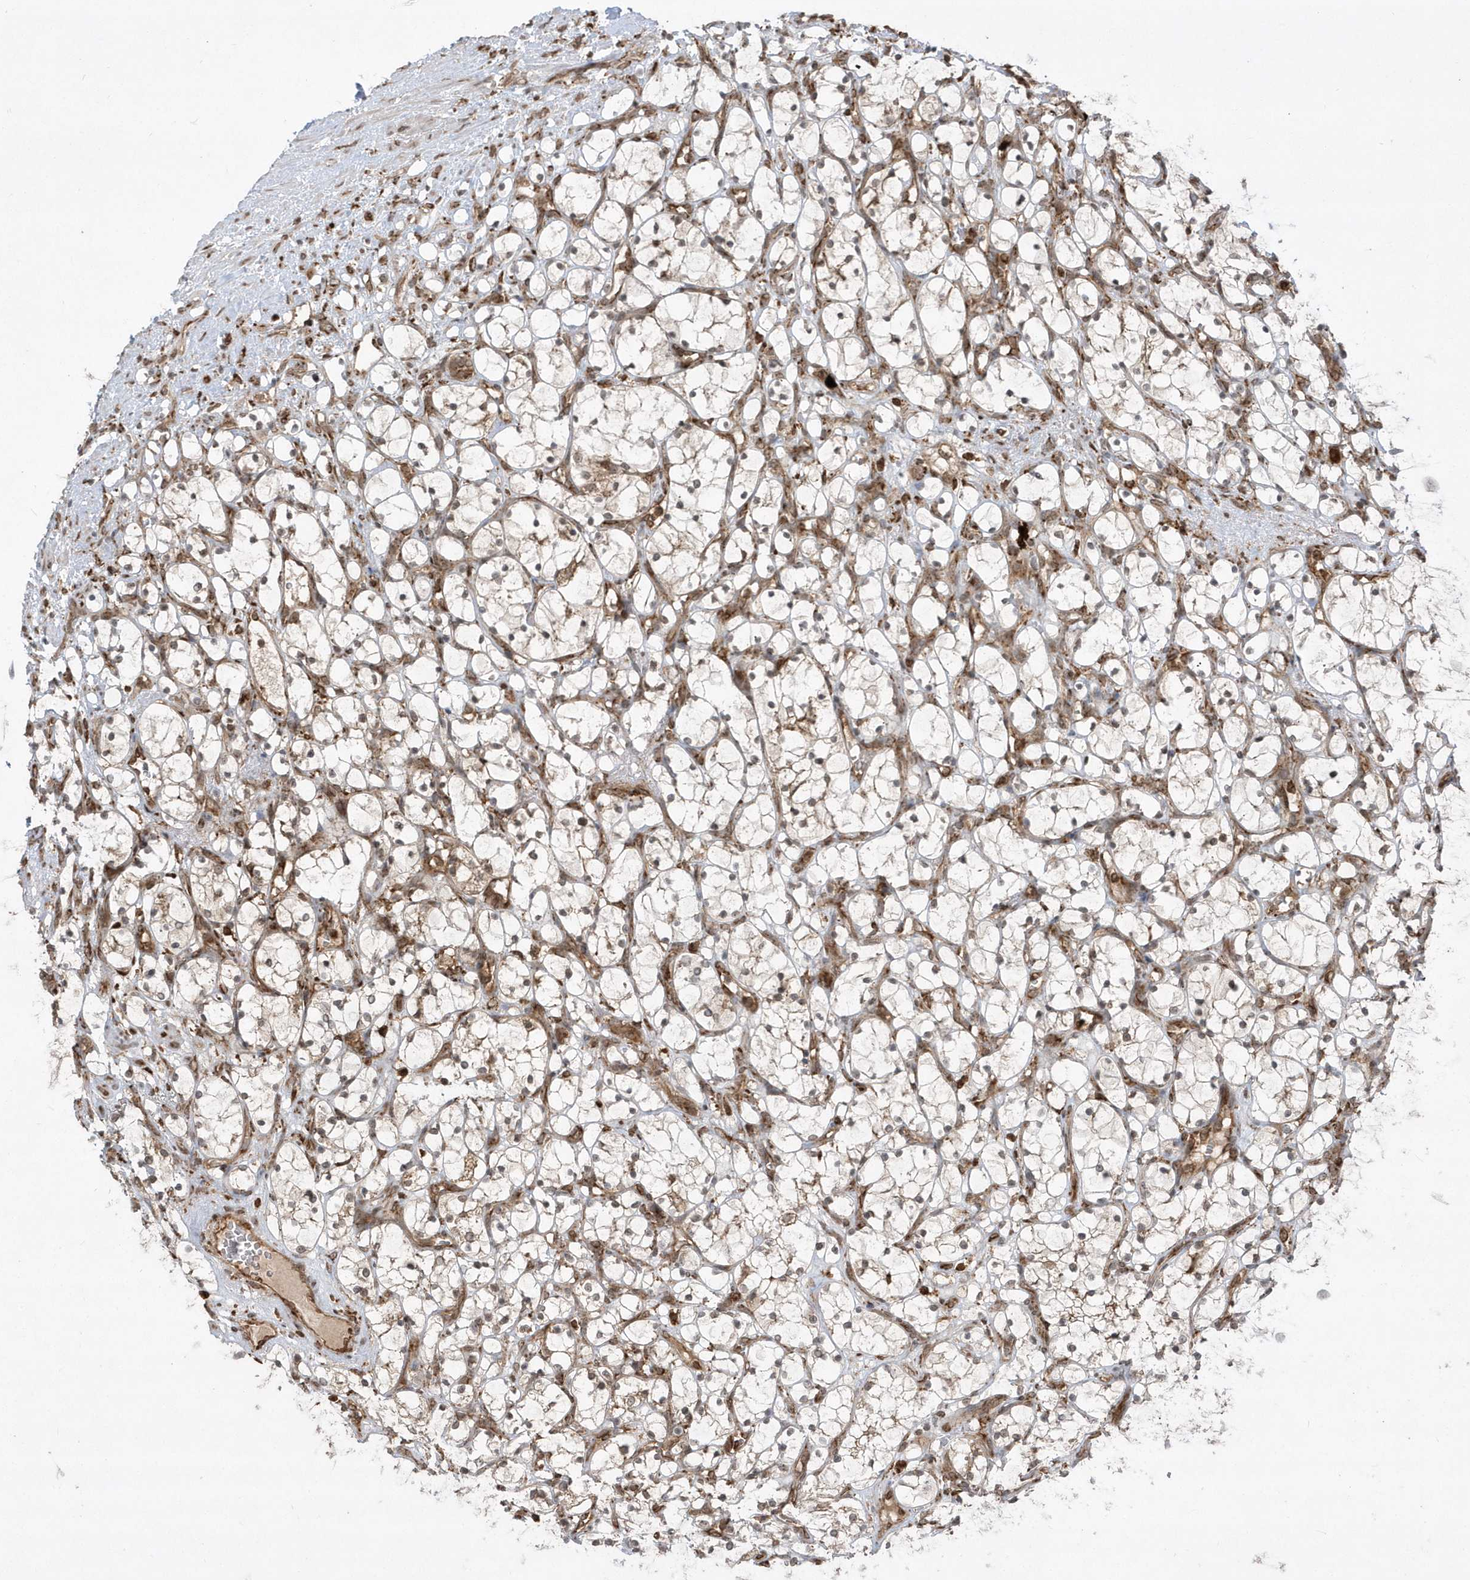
{"staining": {"intensity": "negative", "quantity": "none", "location": "none"}, "tissue": "renal cancer", "cell_type": "Tumor cells", "image_type": "cancer", "snomed": [{"axis": "morphology", "description": "Adenocarcinoma, NOS"}, {"axis": "topography", "description": "Kidney"}], "caption": "The histopathology image displays no significant expression in tumor cells of adenocarcinoma (renal).", "gene": "EPC2", "patient": {"sex": "female", "age": 69}}